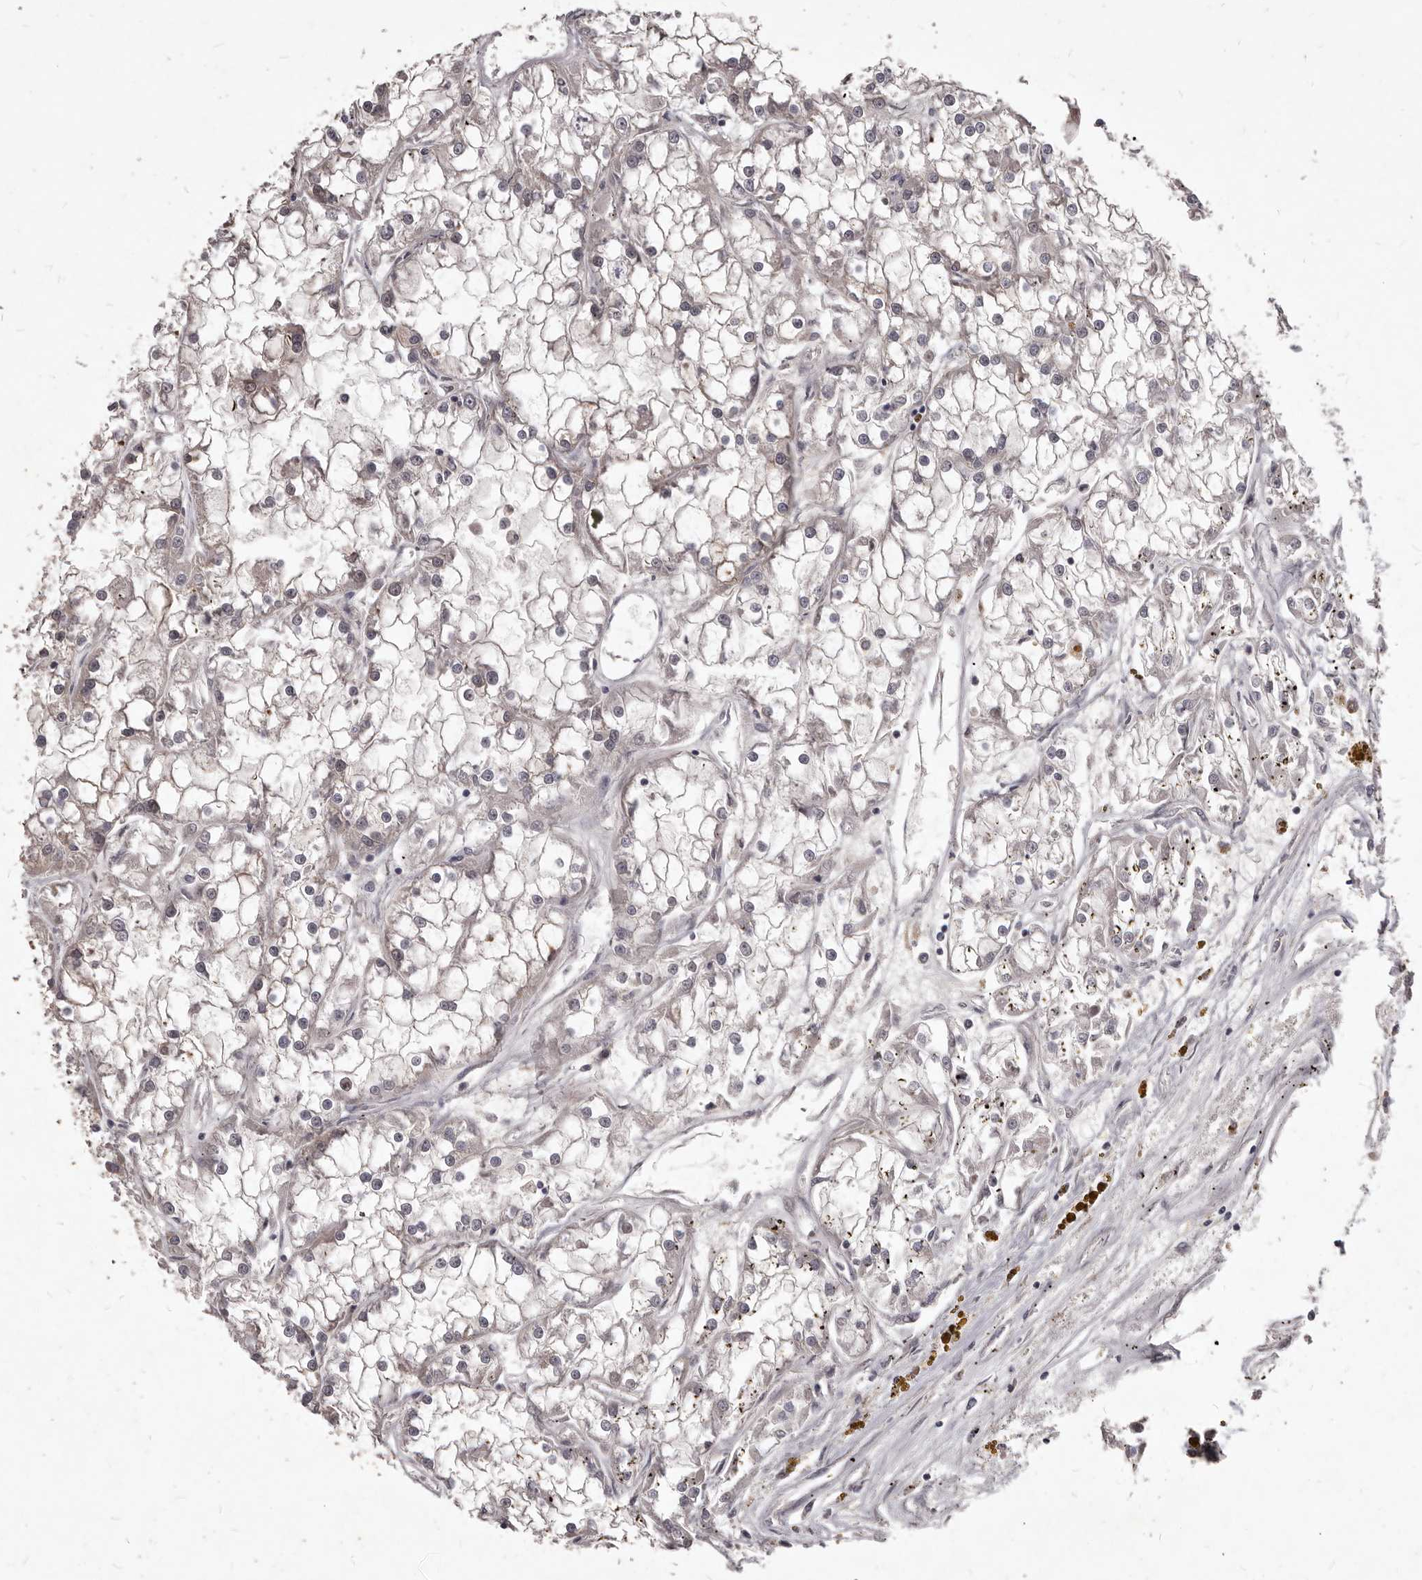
{"staining": {"intensity": "negative", "quantity": "none", "location": "none"}, "tissue": "renal cancer", "cell_type": "Tumor cells", "image_type": "cancer", "snomed": [{"axis": "morphology", "description": "Adenocarcinoma, NOS"}, {"axis": "topography", "description": "Kidney"}], "caption": "Immunohistochemistry micrograph of neoplastic tissue: human renal cancer stained with DAB (3,3'-diaminobenzidine) displays no significant protein staining in tumor cells.", "gene": "GPRC5C", "patient": {"sex": "female", "age": 52}}